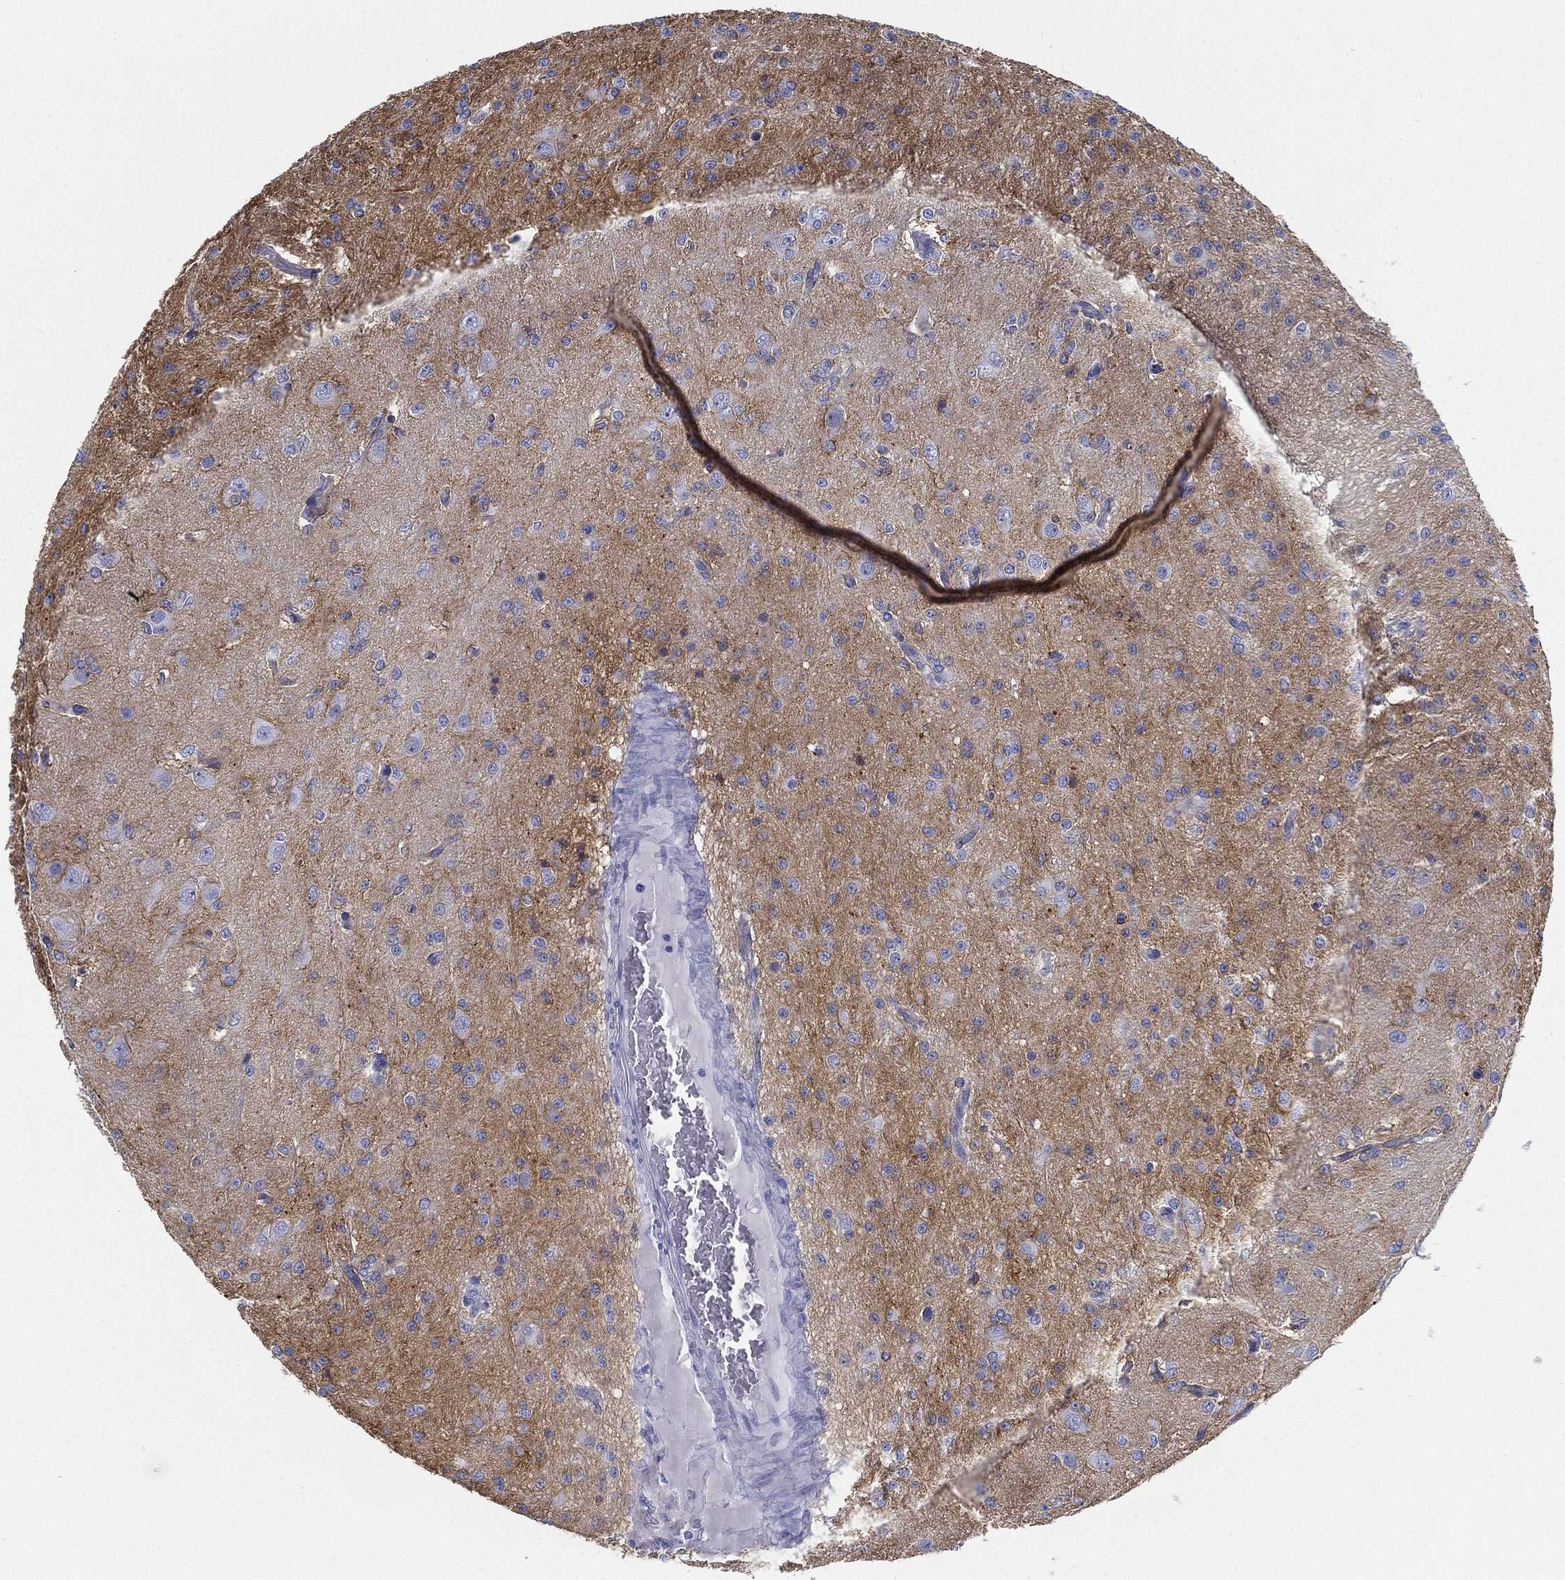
{"staining": {"intensity": "negative", "quantity": "none", "location": "none"}, "tissue": "glioma", "cell_type": "Tumor cells", "image_type": "cancer", "snomed": [{"axis": "morphology", "description": "Glioma, malignant, Low grade"}, {"axis": "topography", "description": "Brain"}], "caption": "Tumor cells are negative for protein expression in human glioma.", "gene": "ATP1B2", "patient": {"sex": "male", "age": 27}}